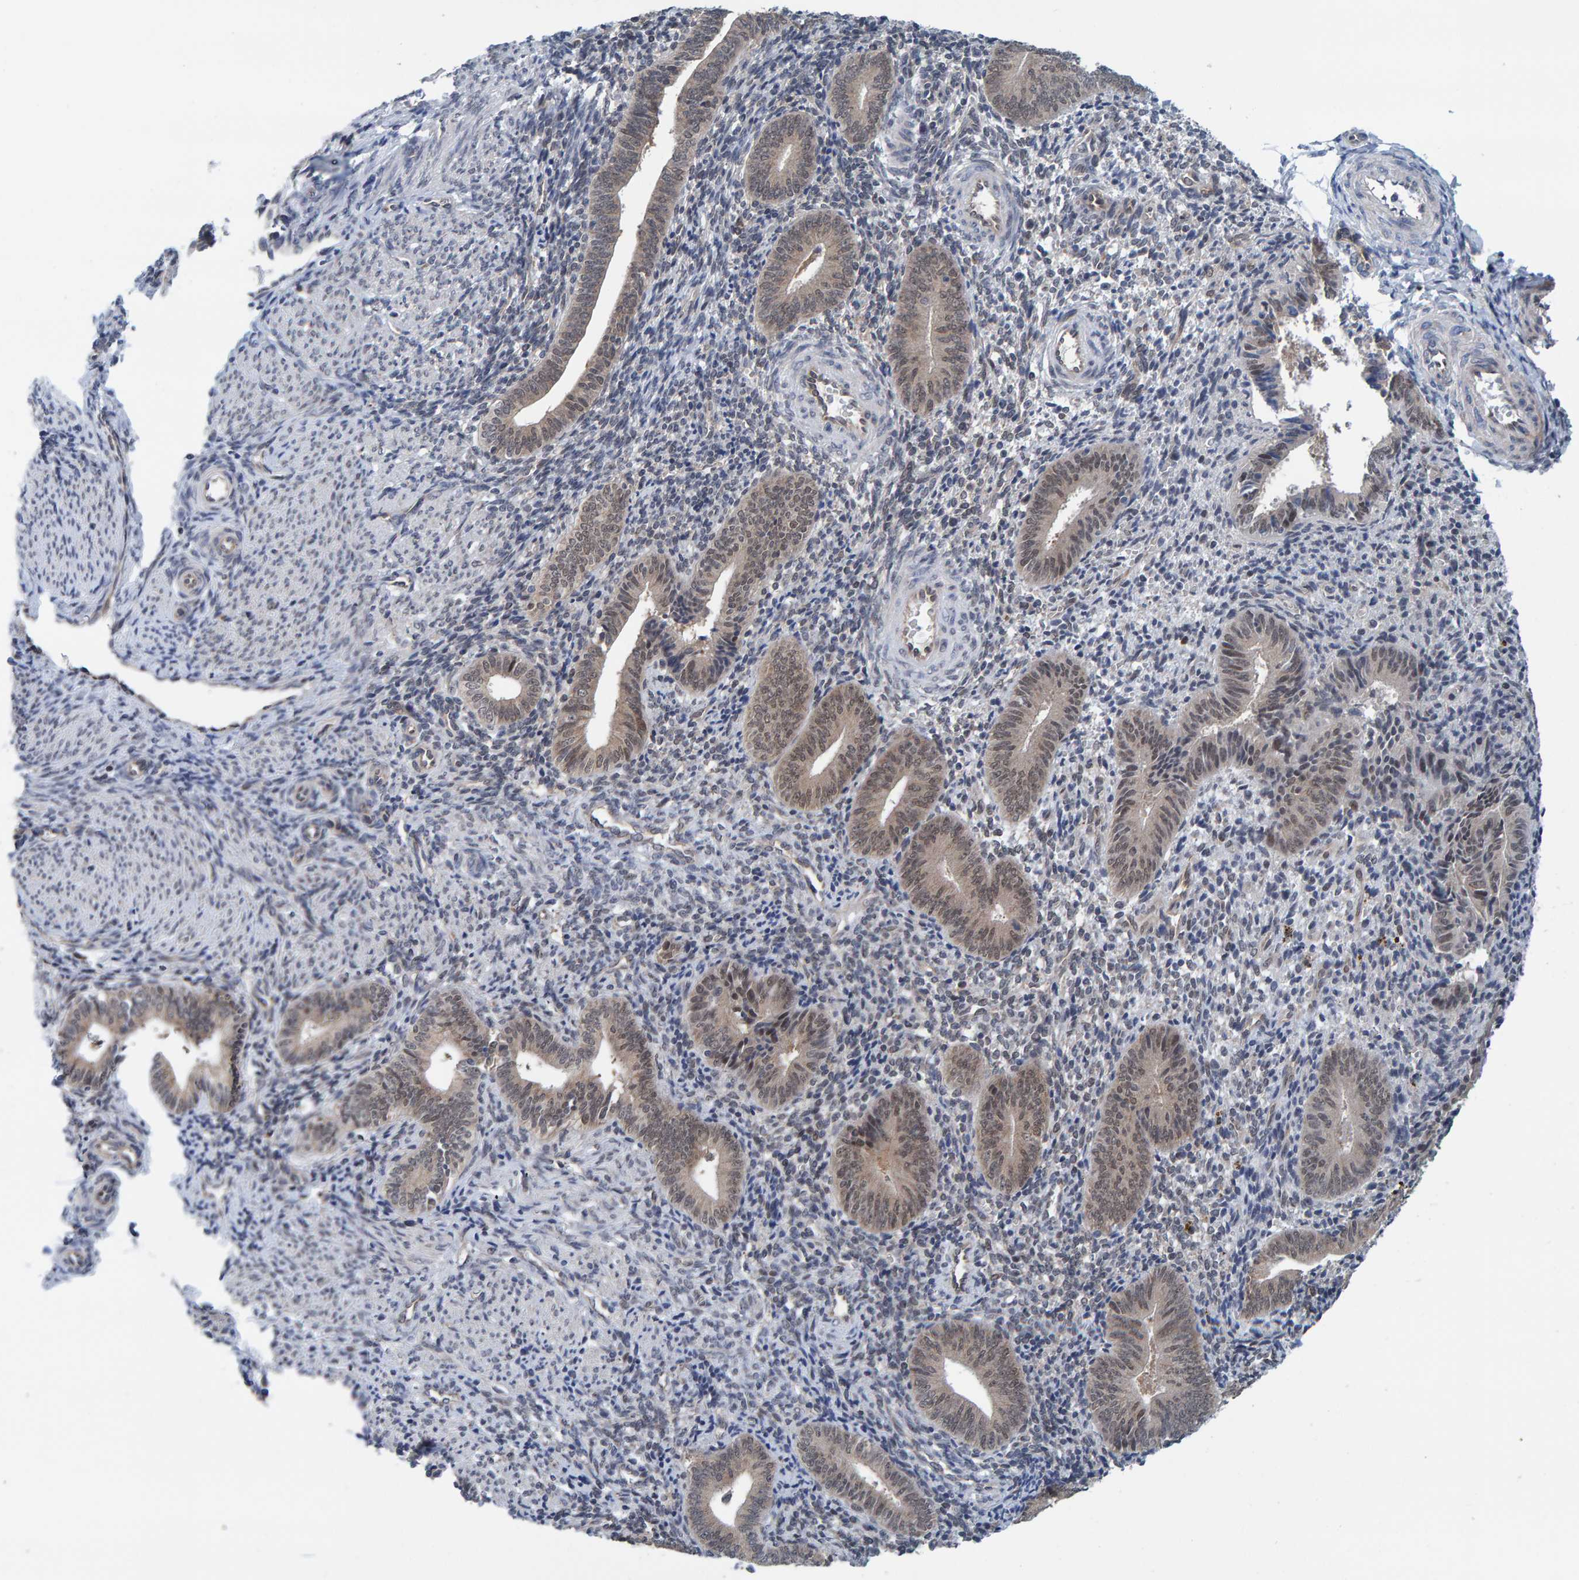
{"staining": {"intensity": "negative", "quantity": "none", "location": "none"}, "tissue": "endometrium", "cell_type": "Cells in endometrial stroma", "image_type": "normal", "snomed": [{"axis": "morphology", "description": "Normal tissue, NOS"}, {"axis": "topography", "description": "Uterus"}, {"axis": "topography", "description": "Endometrium"}], "caption": "Immunohistochemical staining of unremarkable endometrium reveals no significant expression in cells in endometrial stroma.", "gene": "SCRN2", "patient": {"sex": "female", "age": 33}}